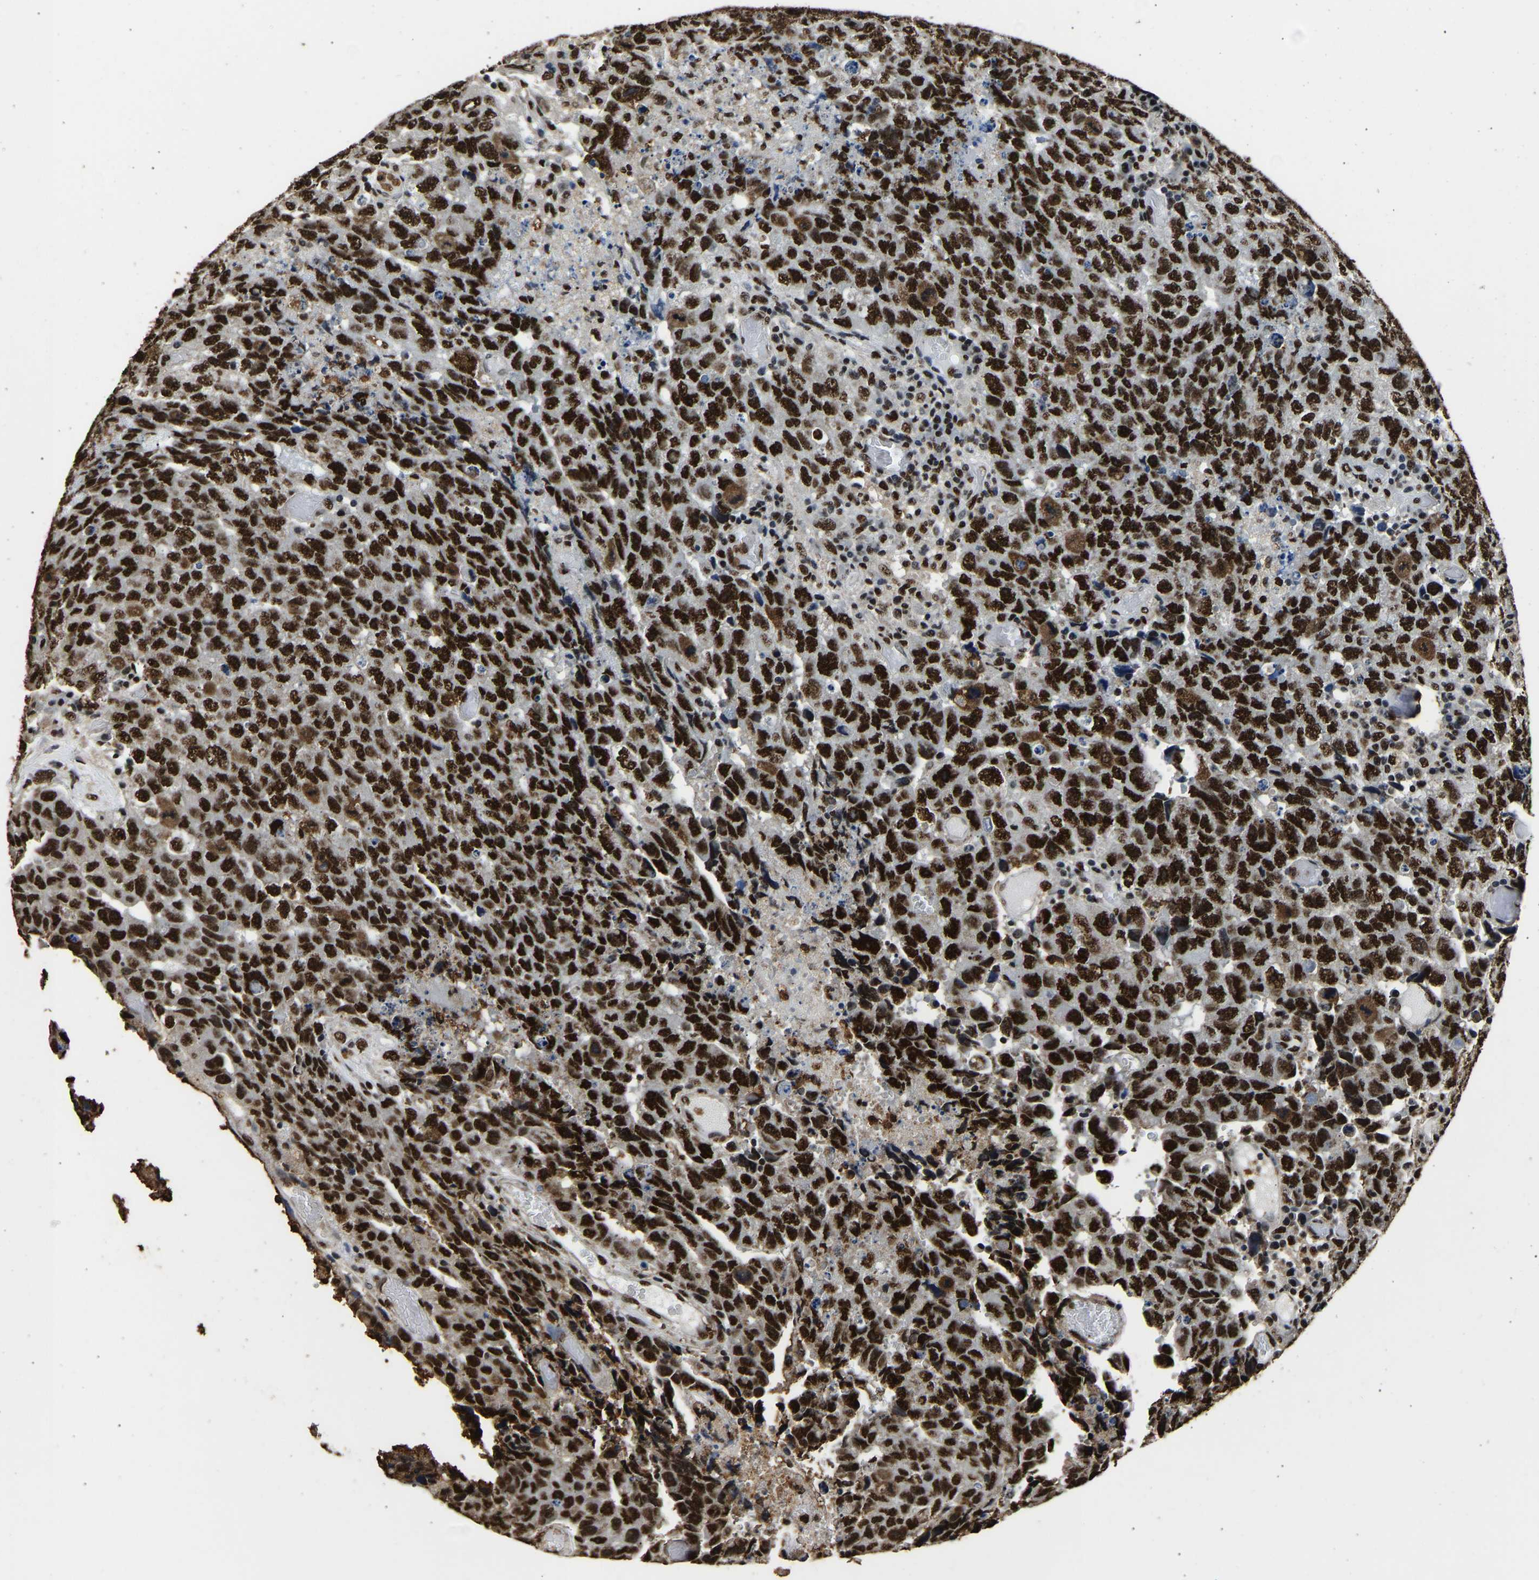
{"staining": {"intensity": "strong", "quantity": ">75%", "location": "nuclear"}, "tissue": "testis cancer", "cell_type": "Tumor cells", "image_type": "cancer", "snomed": [{"axis": "morphology", "description": "Necrosis, NOS"}, {"axis": "morphology", "description": "Carcinoma, Embryonal, NOS"}, {"axis": "topography", "description": "Testis"}], "caption": "Testis embryonal carcinoma tissue exhibits strong nuclear expression in approximately >75% of tumor cells, visualized by immunohistochemistry.", "gene": "SAFB", "patient": {"sex": "male", "age": 19}}